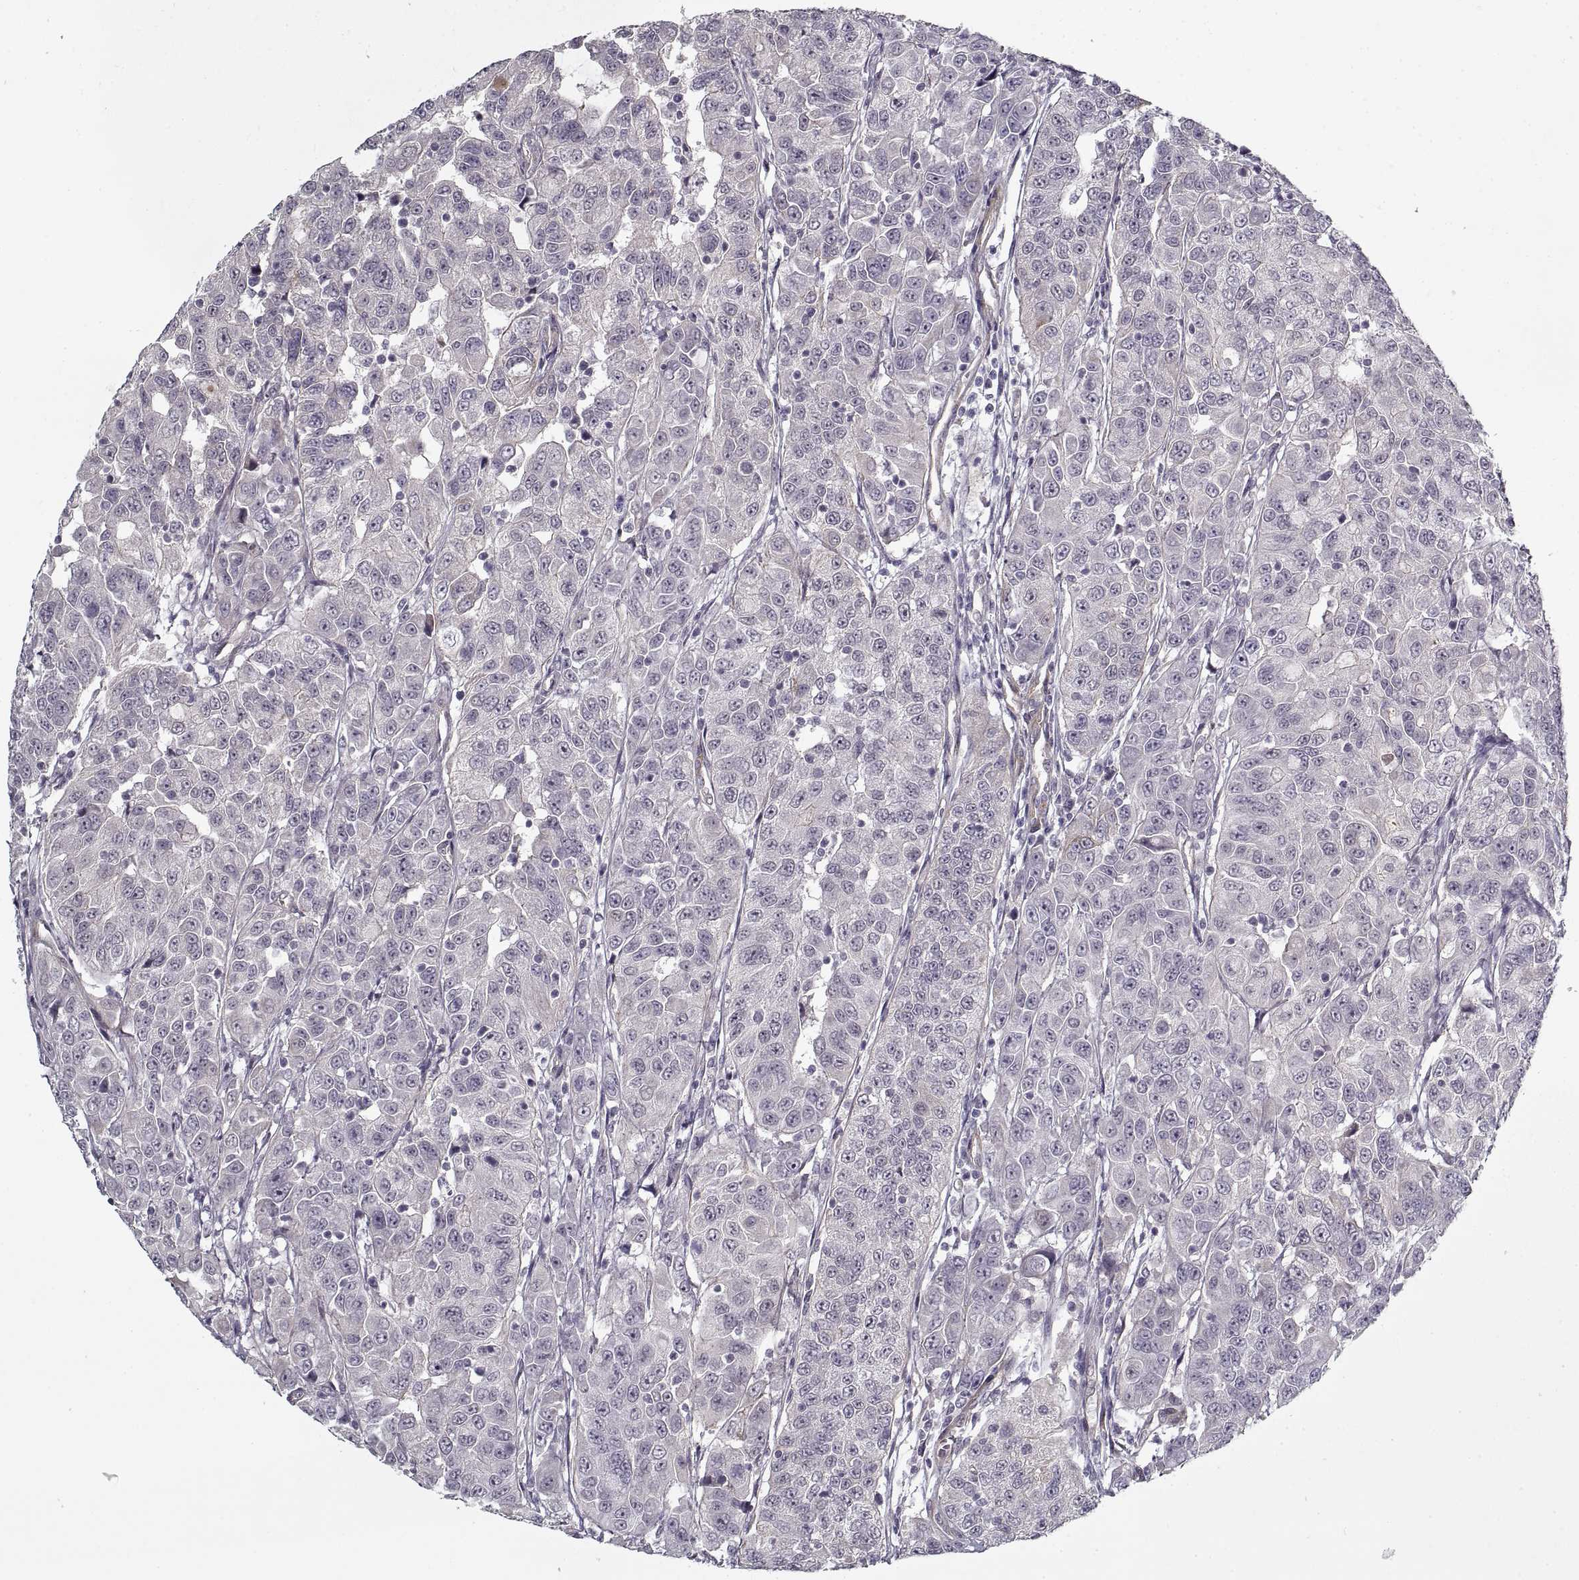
{"staining": {"intensity": "negative", "quantity": "none", "location": "none"}, "tissue": "urothelial cancer", "cell_type": "Tumor cells", "image_type": "cancer", "snomed": [{"axis": "morphology", "description": "Urothelial carcinoma, NOS"}, {"axis": "morphology", "description": "Urothelial carcinoma, High grade"}, {"axis": "topography", "description": "Urinary bladder"}], "caption": "DAB immunohistochemical staining of human high-grade urothelial carcinoma shows no significant staining in tumor cells.", "gene": "LAMB2", "patient": {"sex": "female", "age": 73}}